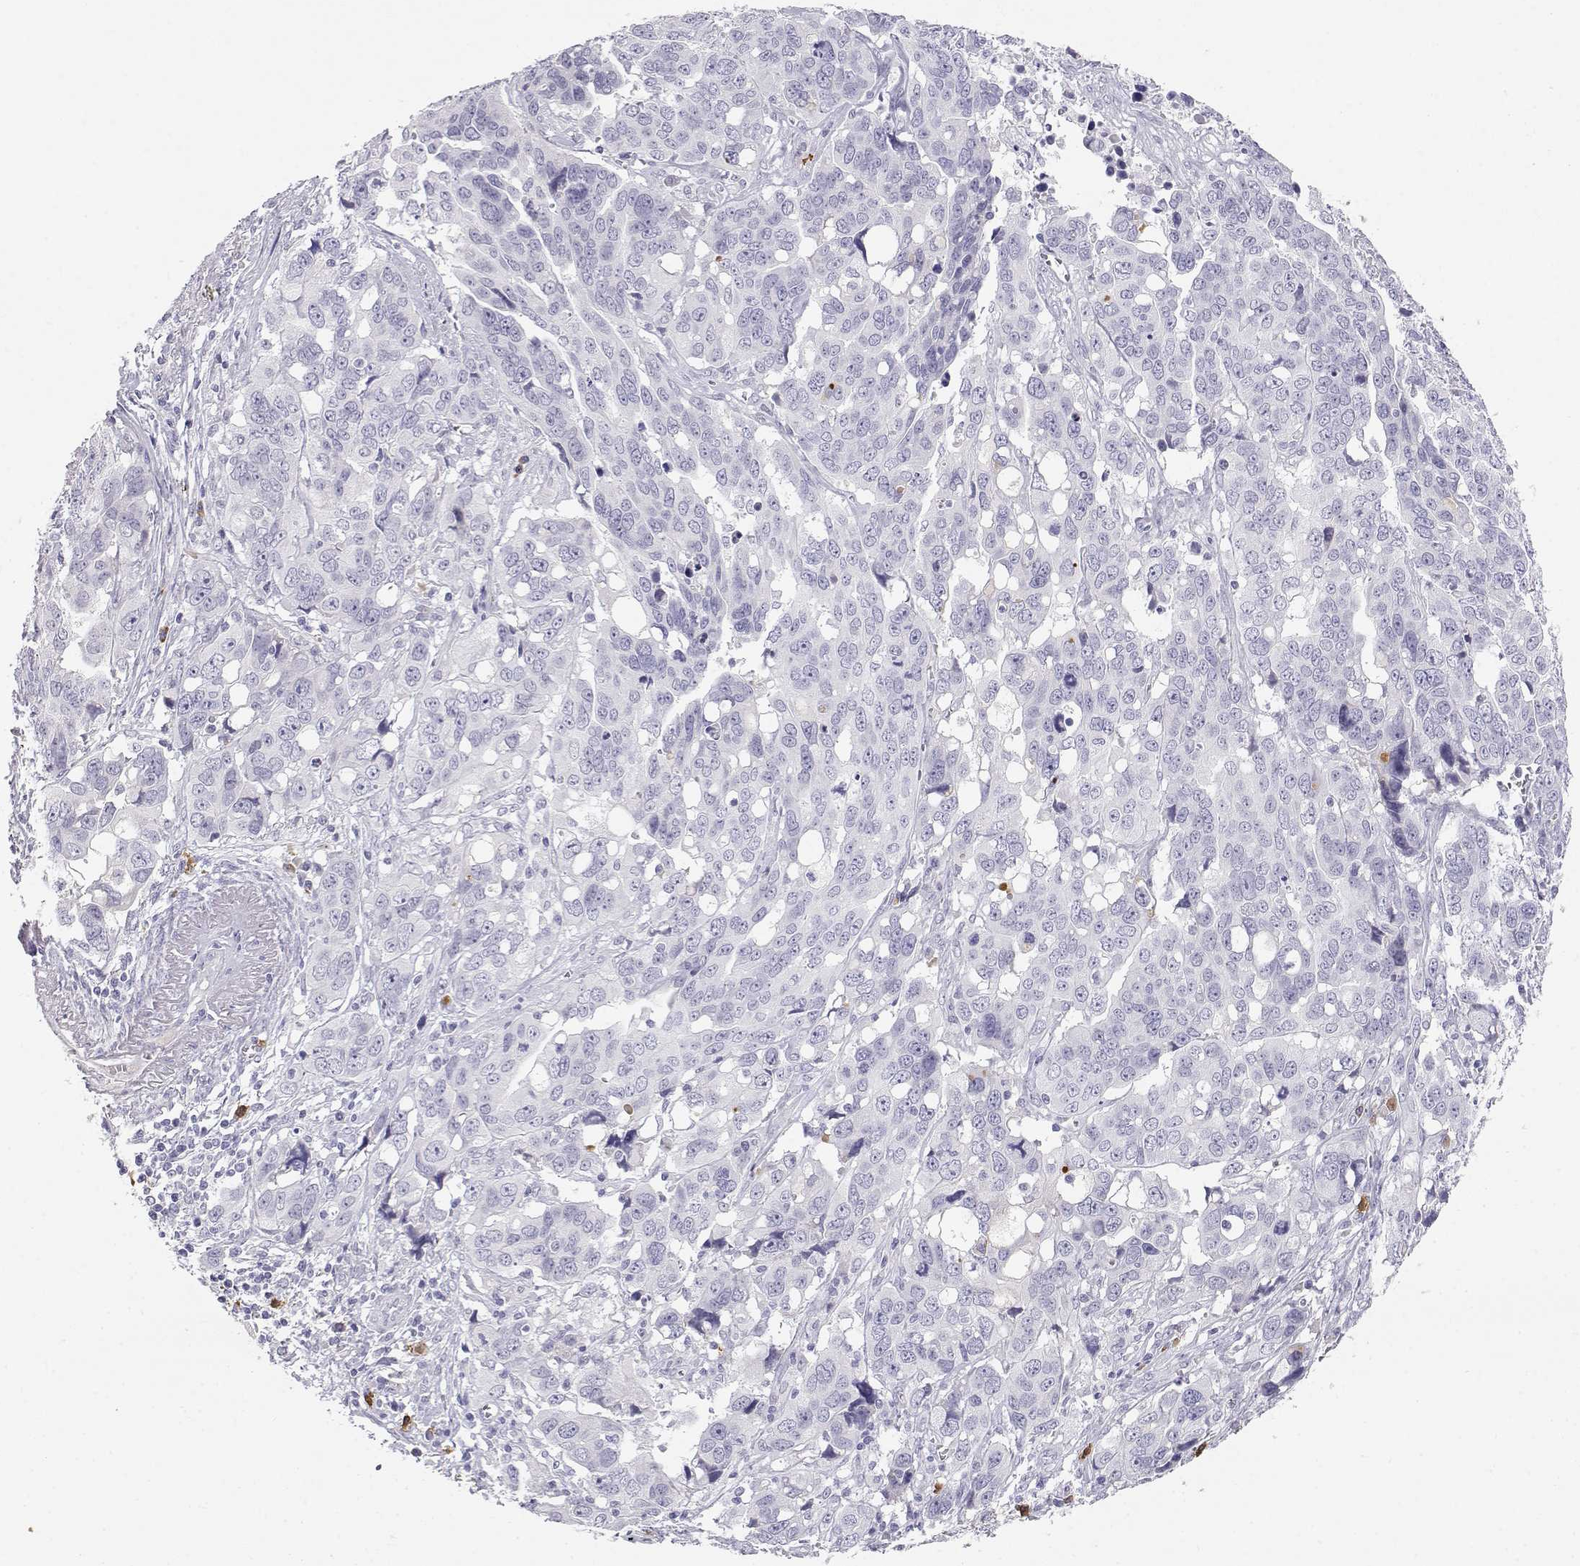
{"staining": {"intensity": "negative", "quantity": "none", "location": "none"}, "tissue": "ovarian cancer", "cell_type": "Tumor cells", "image_type": "cancer", "snomed": [{"axis": "morphology", "description": "Carcinoma, endometroid"}, {"axis": "topography", "description": "Ovary"}], "caption": "Tumor cells show no significant positivity in ovarian cancer (endometroid carcinoma).", "gene": "CDHR1", "patient": {"sex": "female", "age": 78}}